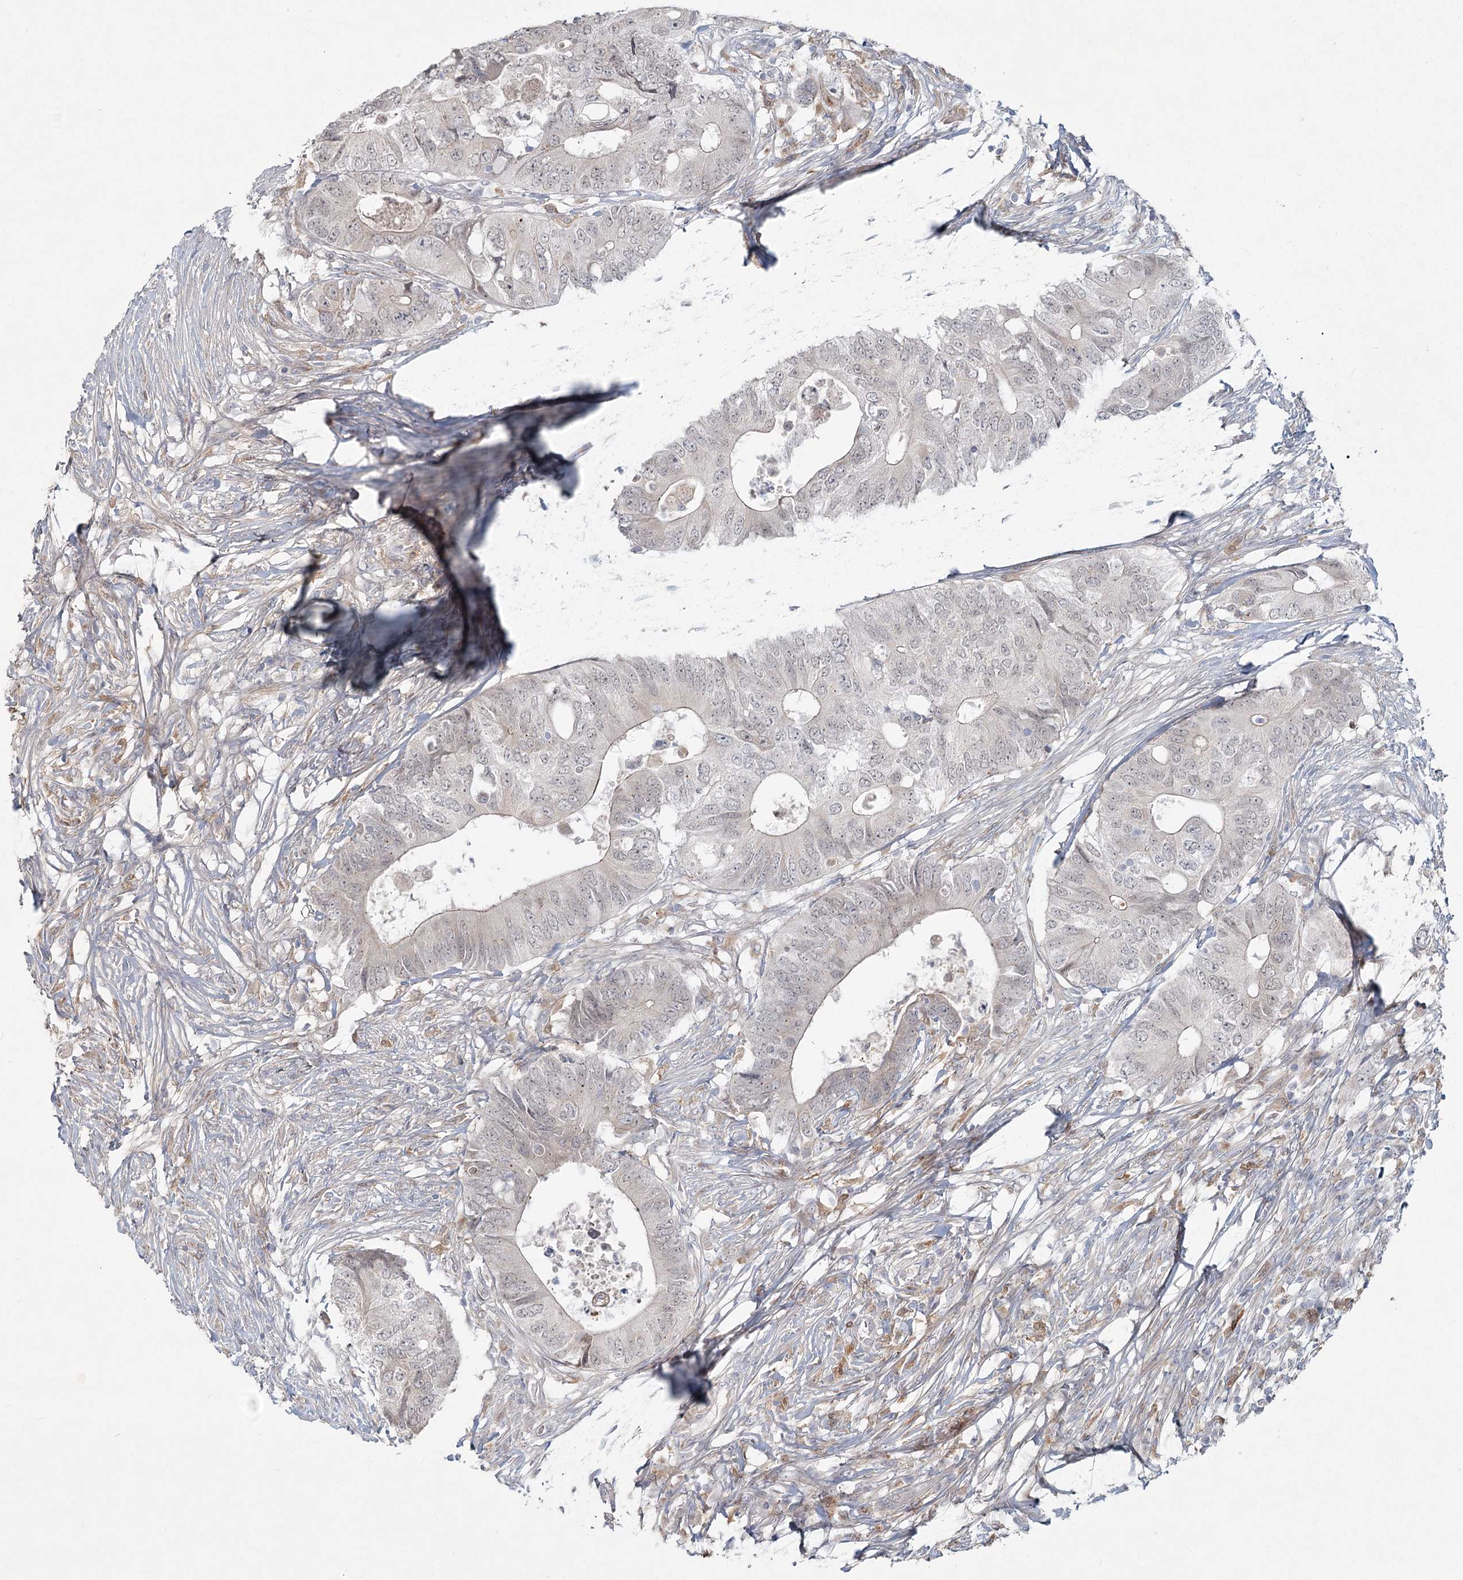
{"staining": {"intensity": "negative", "quantity": "none", "location": "none"}, "tissue": "colorectal cancer", "cell_type": "Tumor cells", "image_type": "cancer", "snomed": [{"axis": "morphology", "description": "Adenocarcinoma, NOS"}, {"axis": "topography", "description": "Colon"}], "caption": "Tumor cells show no significant staining in colorectal cancer (adenocarcinoma).", "gene": "LRP2BP", "patient": {"sex": "male", "age": 71}}